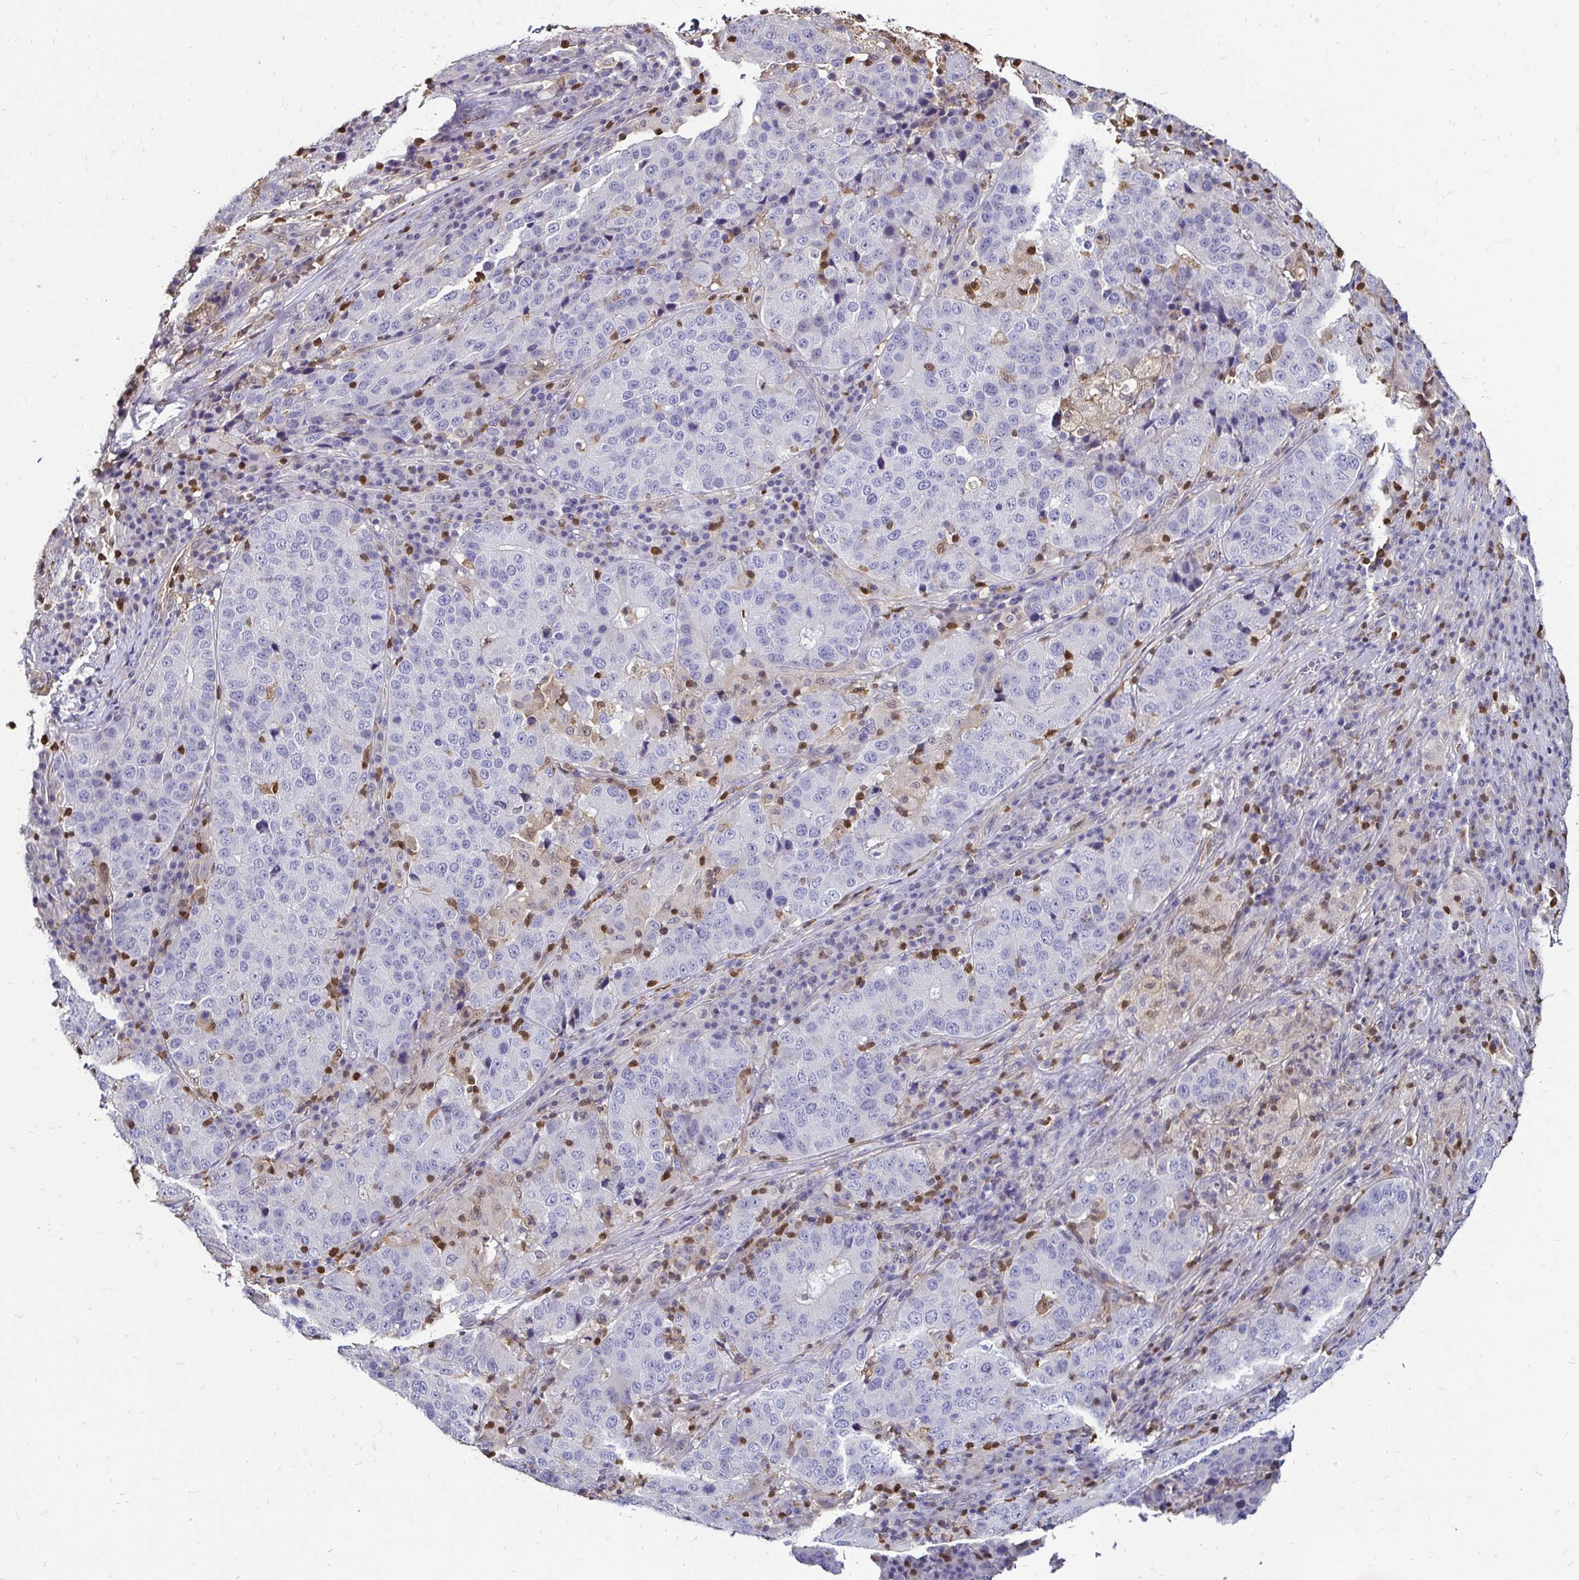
{"staining": {"intensity": "negative", "quantity": "none", "location": "none"}, "tissue": "stomach cancer", "cell_type": "Tumor cells", "image_type": "cancer", "snomed": [{"axis": "morphology", "description": "Adenocarcinoma, NOS"}, {"axis": "topography", "description": "Stomach"}], "caption": "DAB immunohistochemical staining of human stomach cancer (adenocarcinoma) shows no significant expression in tumor cells.", "gene": "ZFP1", "patient": {"sex": "male", "age": 71}}